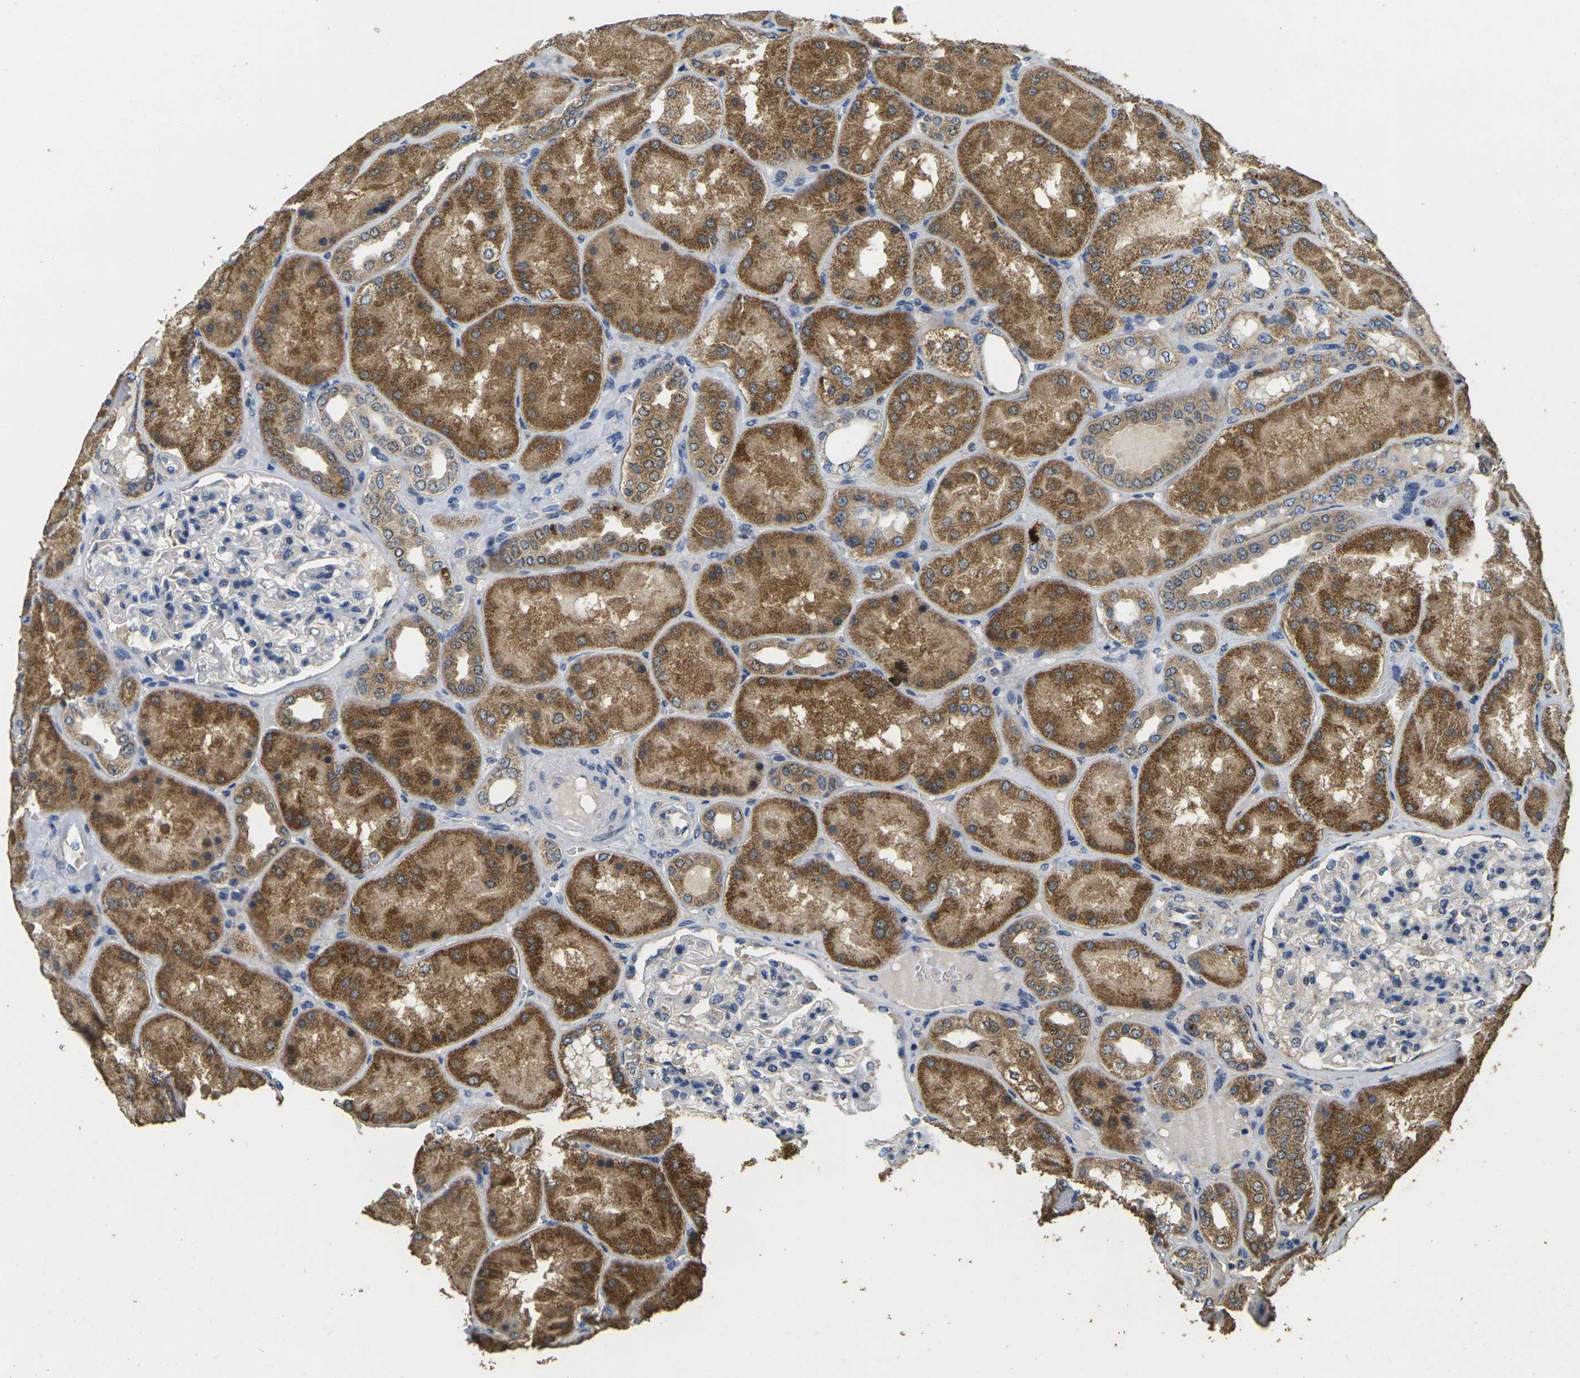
{"staining": {"intensity": "weak", "quantity": "<25%", "location": "cytoplasmic/membranous"}, "tissue": "kidney", "cell_type": "Cells in glomeruli", "image_type": "normal", "snomed": [{"axis": "morphology", "description": "Normal tissue, NOS"}, {"axis": "topography", "description": "Kidney"}], "caption": "DAB (3,3'-diaminobenzidine) immunohistochemical staining of unremarkable kidney reveals no significant expression in cells in glomeruli.", "gene": "MAPK11", "patient": {"sex": "female", "age": 56}}